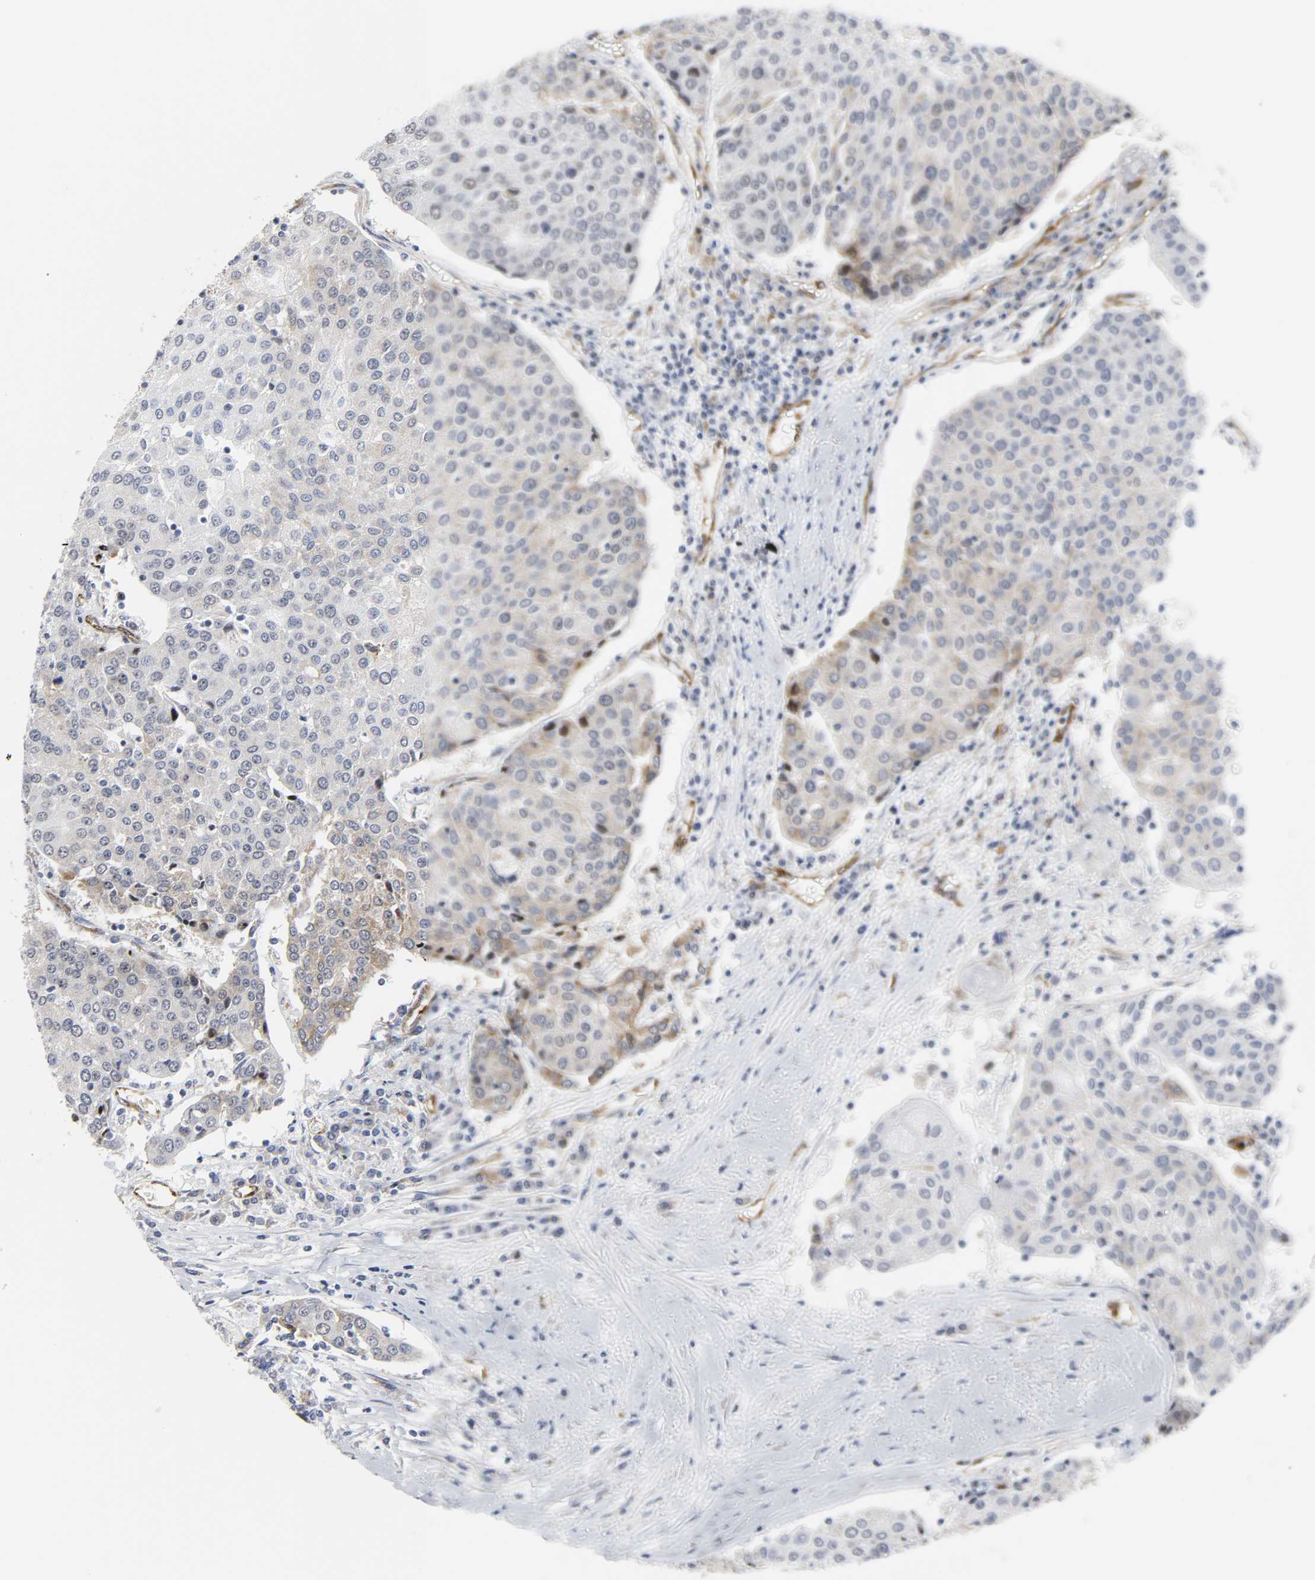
{"staining": {"intensity": "weak", "quantity": "<25%", "location": "cytoplasmic/membranous"}, "tissue": "urothelial cancer", "cell_type": "Tumor cells", "image_type": "cancer", "snomed": [{"axis": "morphology", "description": "Urothelial carcinoma, High grade"}, {"axis": "topography", "description": "Urinary bladder"}], "caption": "Histopathology image shows no protein staining in tumor cells of urothelial cancer tissue.", "gene": "DOCK1", "patient": {"sex": "female", "age": 85}}